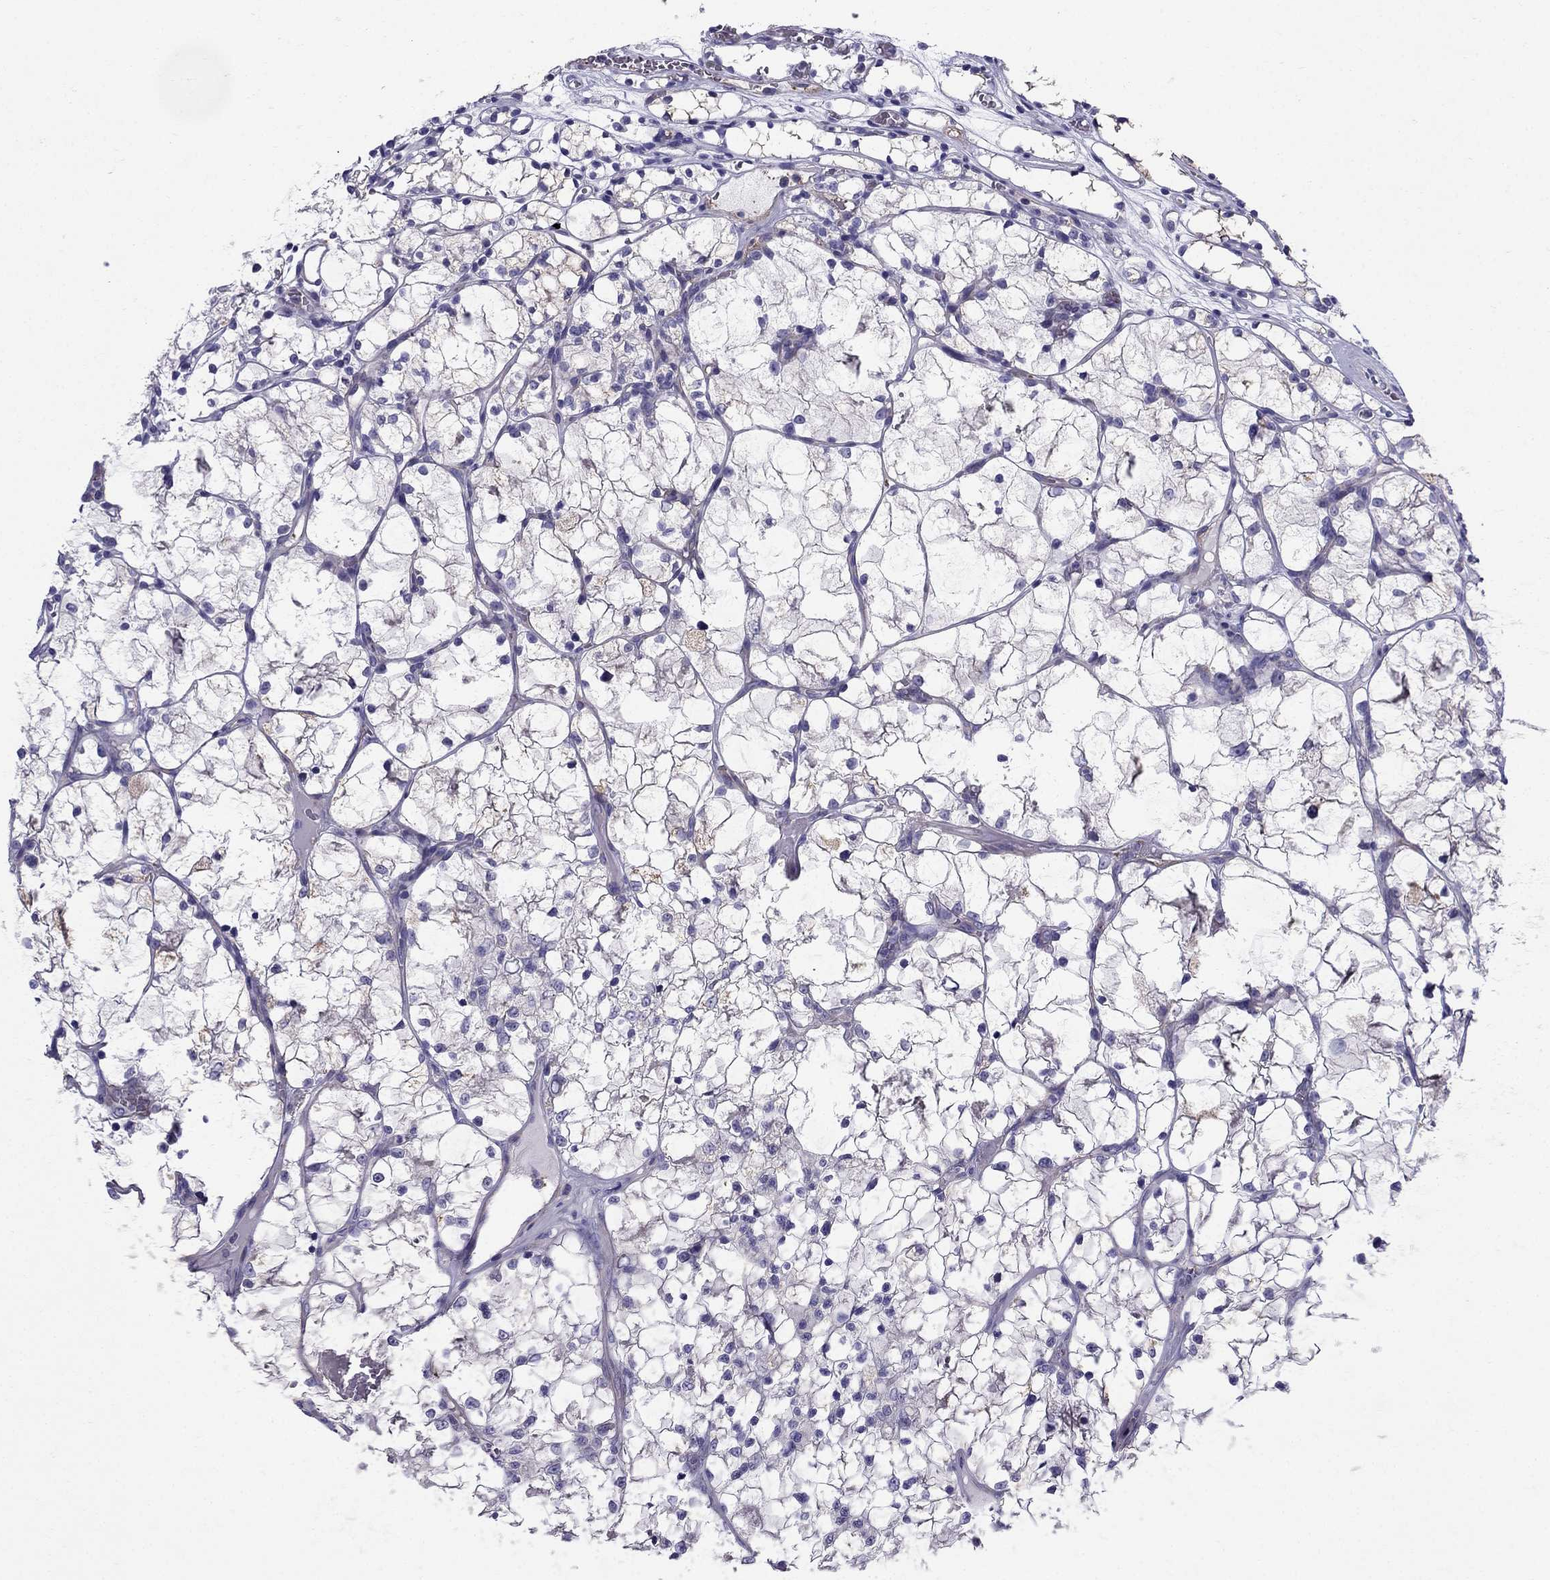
{"staining": {"intensity": "moderate", "quantity": "25%-75%", "location": "cytoplasmic/membranous"}, "tissue": "renal cancer", "cell_type": "Tumor cells", "image_type": "cancer", "snomed": [{"axis": "morphology", "description": "Adenocarcinoma, NOS"}, {"axis": "topography", "description": "Kidney"}], "caption": "Immunohistochemical staining of renal cancer shows moderate cytoplasmic/membranous protein expression in approximately 25%-75% of tumor cells.", "gene": "GPR50", "patient": {"sex": "female", "age": 69}}